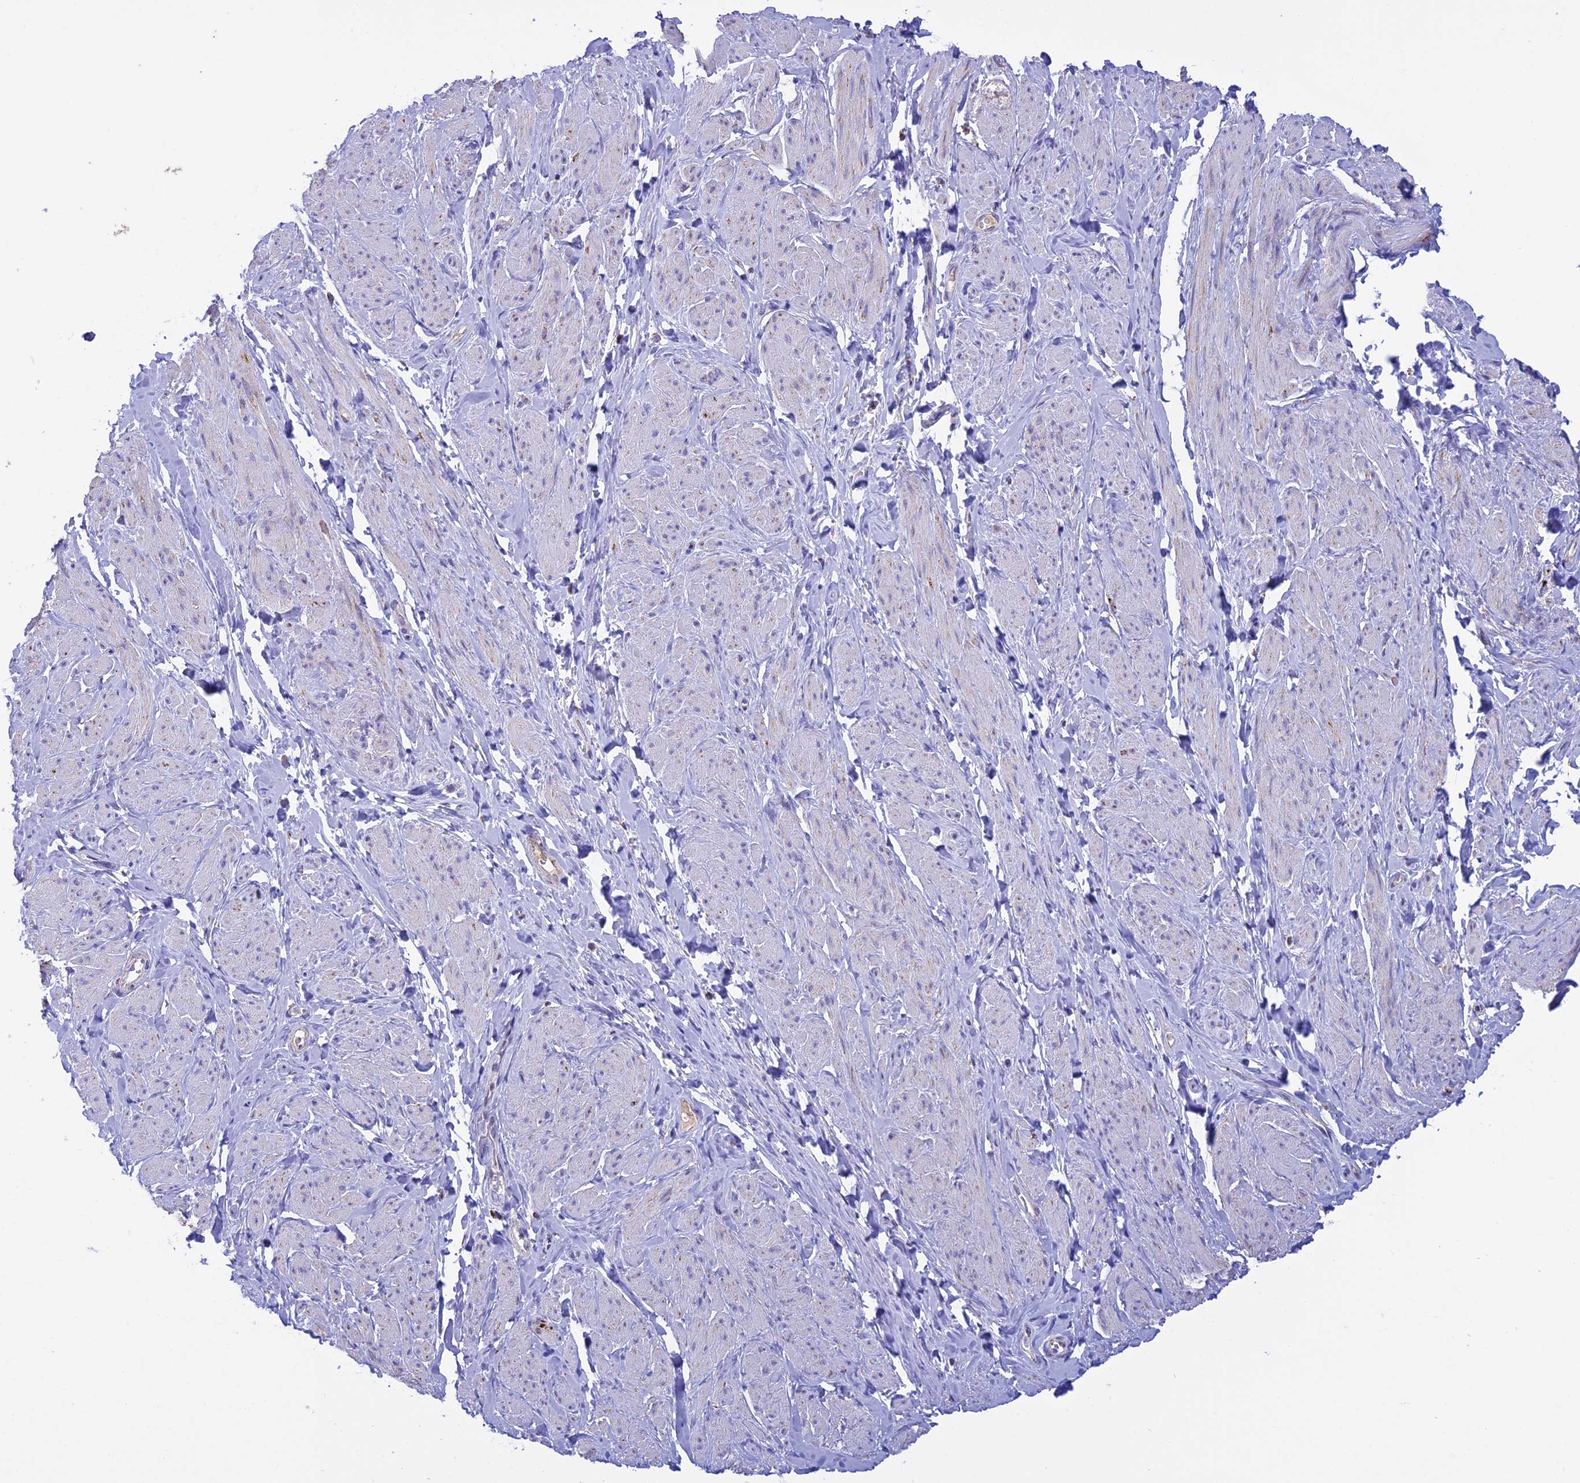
{"staining": {"intensity": "moderate", "quantity": "<25%", "location": "cytoplasmic/membranous"}, "tissue": "smooth muscle", "cell_type": "Smooth muscle cells", "image_type": "normal", "snomed": [{"axis": "morphology", "description": "Normal tissue, NOS"}, {"axis": "topography", "description": "Smooth muscle"}, {"axis": "topography", "description": "Peripheral nerve tissue"}], "caption": "Approximately <25% of smooth muscle cells in unremarkable smooth muscle display moderate cytoplasmic/membranous protein expression as visualized by brown immunohistochemical staining.", "gene": "KCNG1", "patient": {"sex": "male", "age": 69}}